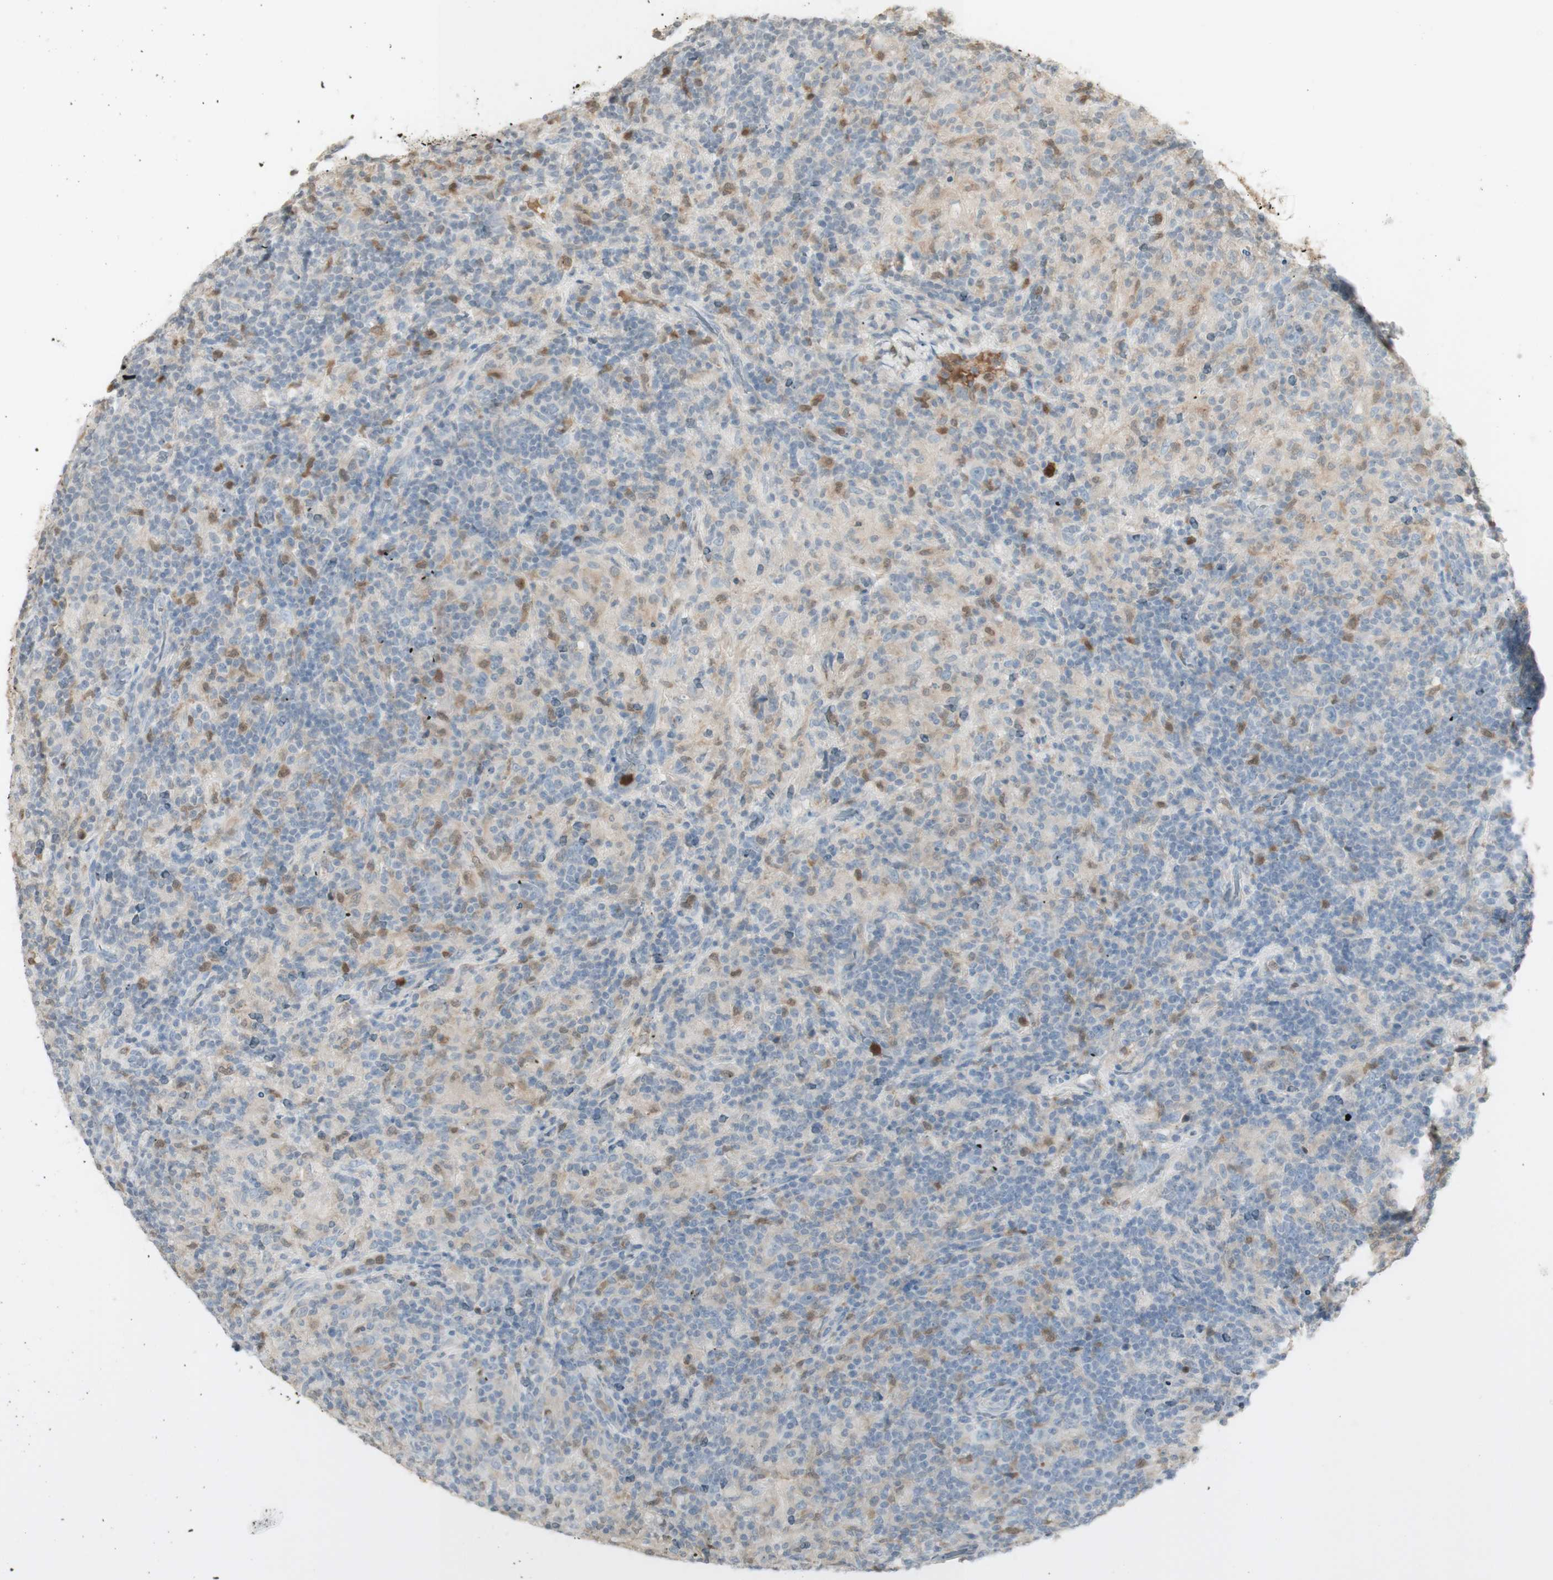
{"staining": {"intensity": "negative", "quantity": "none", "location": "none"}, "tissue": "lymphoma", "cell_type": "Tumor cells", "image_type": "cancer", "snomed": [{"axis": "morphology", "description": "Hodgkin's disease, NOS"}, {"axis": "topography", "description": "Lymph node"}], "caption": "The immunohistochemistry (IHC) photomicrograph has no significant positivity in tumor cells of Hodgkin's disease tissue.", "gene": "NID1", "patient": {"sex": "male", "age": 70}}